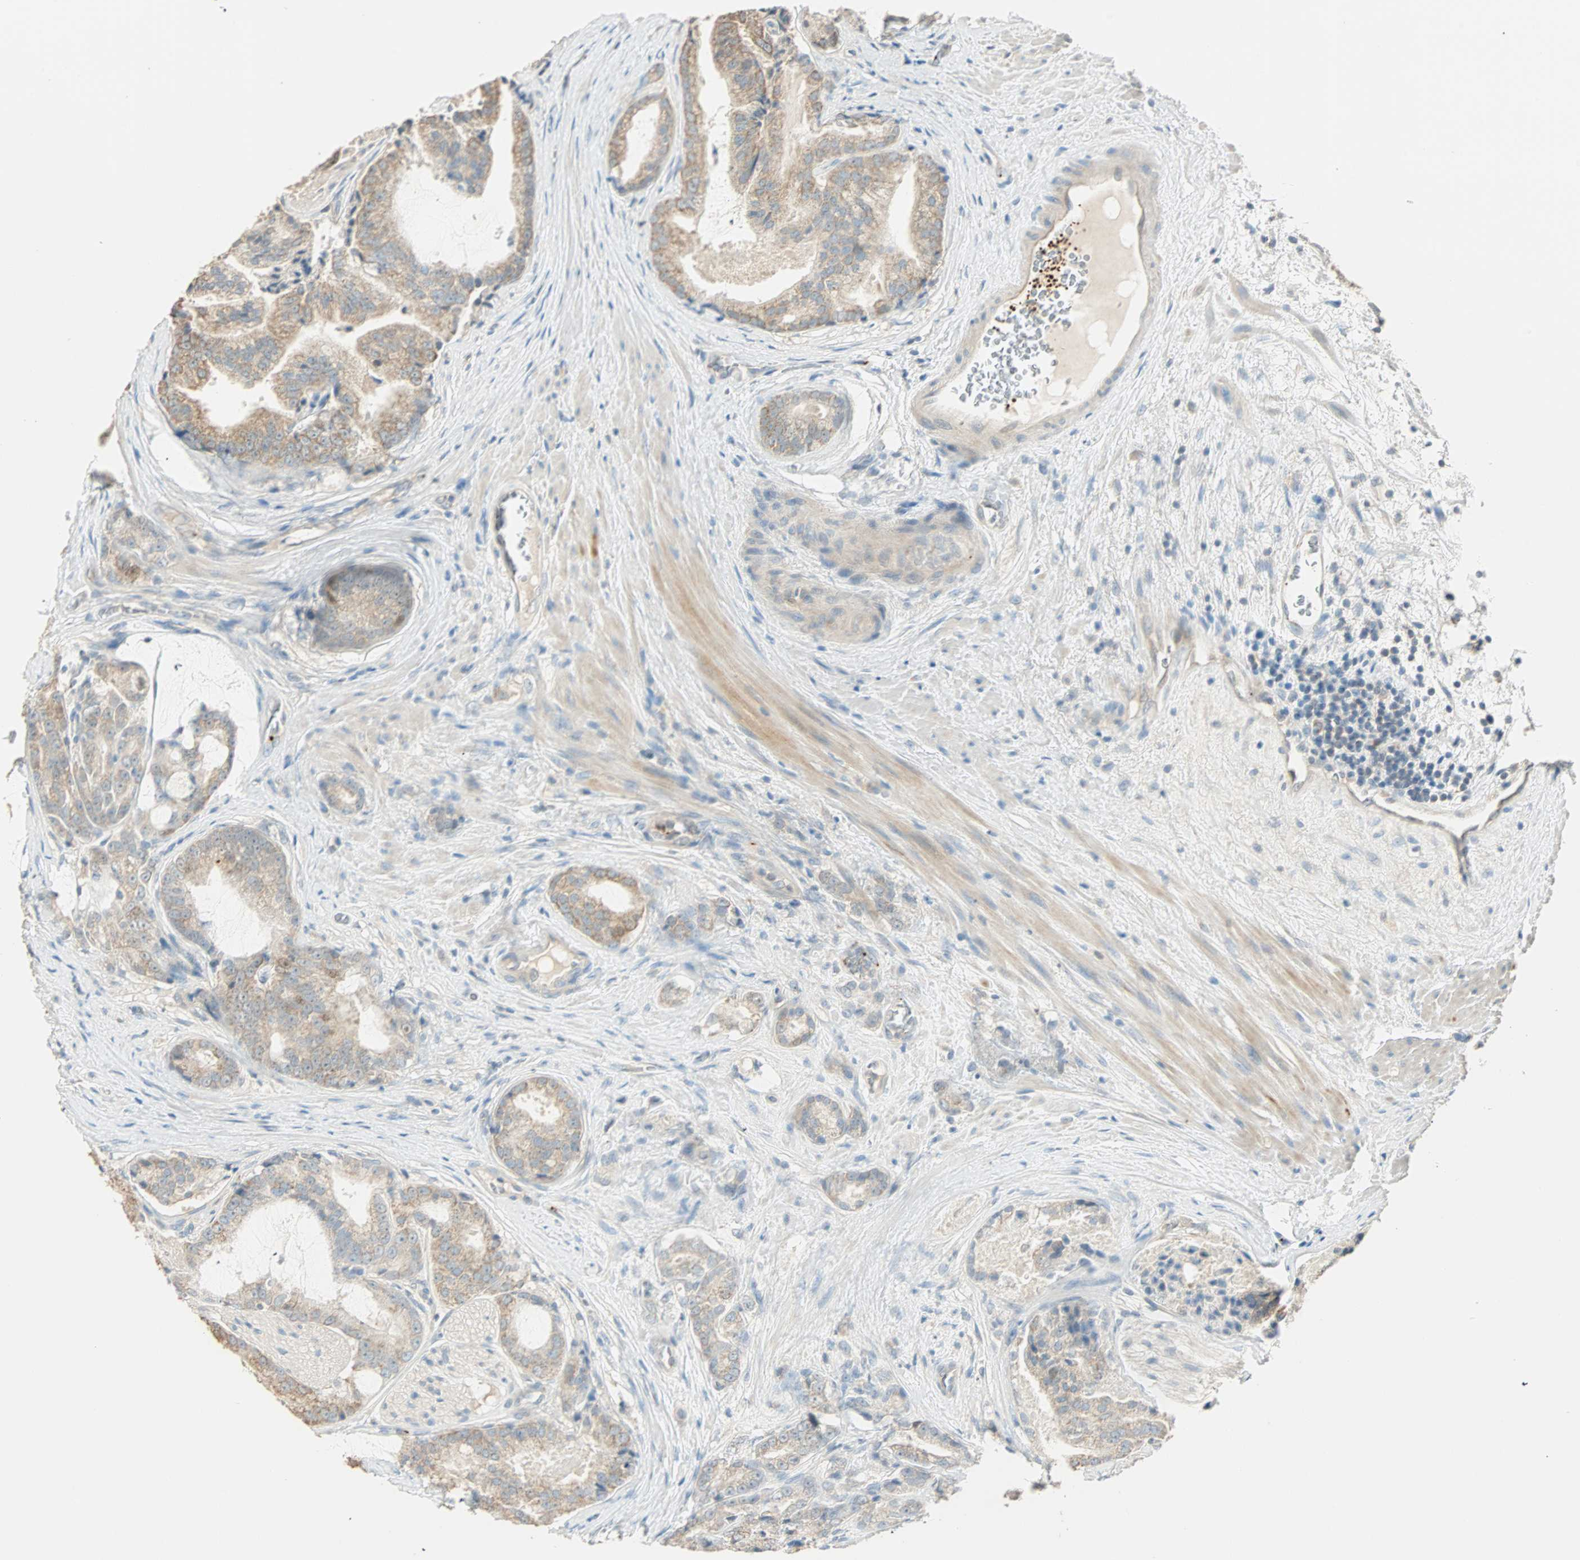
{"staining": {"intensity": "weak", "quantity": "25%-75%", "location": "cytoplasmic/membranous"}, "tissue": "prostate cancer", "cell_type": "Tumor cells", "image_type": "cancer", "snomed": [{"axis": "morphology", "description": "Adenocarcinoma, Low grade"}, {"axis": "topography", "description": "Prostate"}], "caption": "IHC micrograph of neoplastic tissue: human adenocarcinoma (low-grade) (prostate) stained using IHC shows low levels of weak protein expression localized specifically in the cytoplasmic/membranous of tumor cells, appearing as a cytoplasmic/membranous brown color.", "gene": "RAD18", "patient": {"sex": "male", "age": 58}}